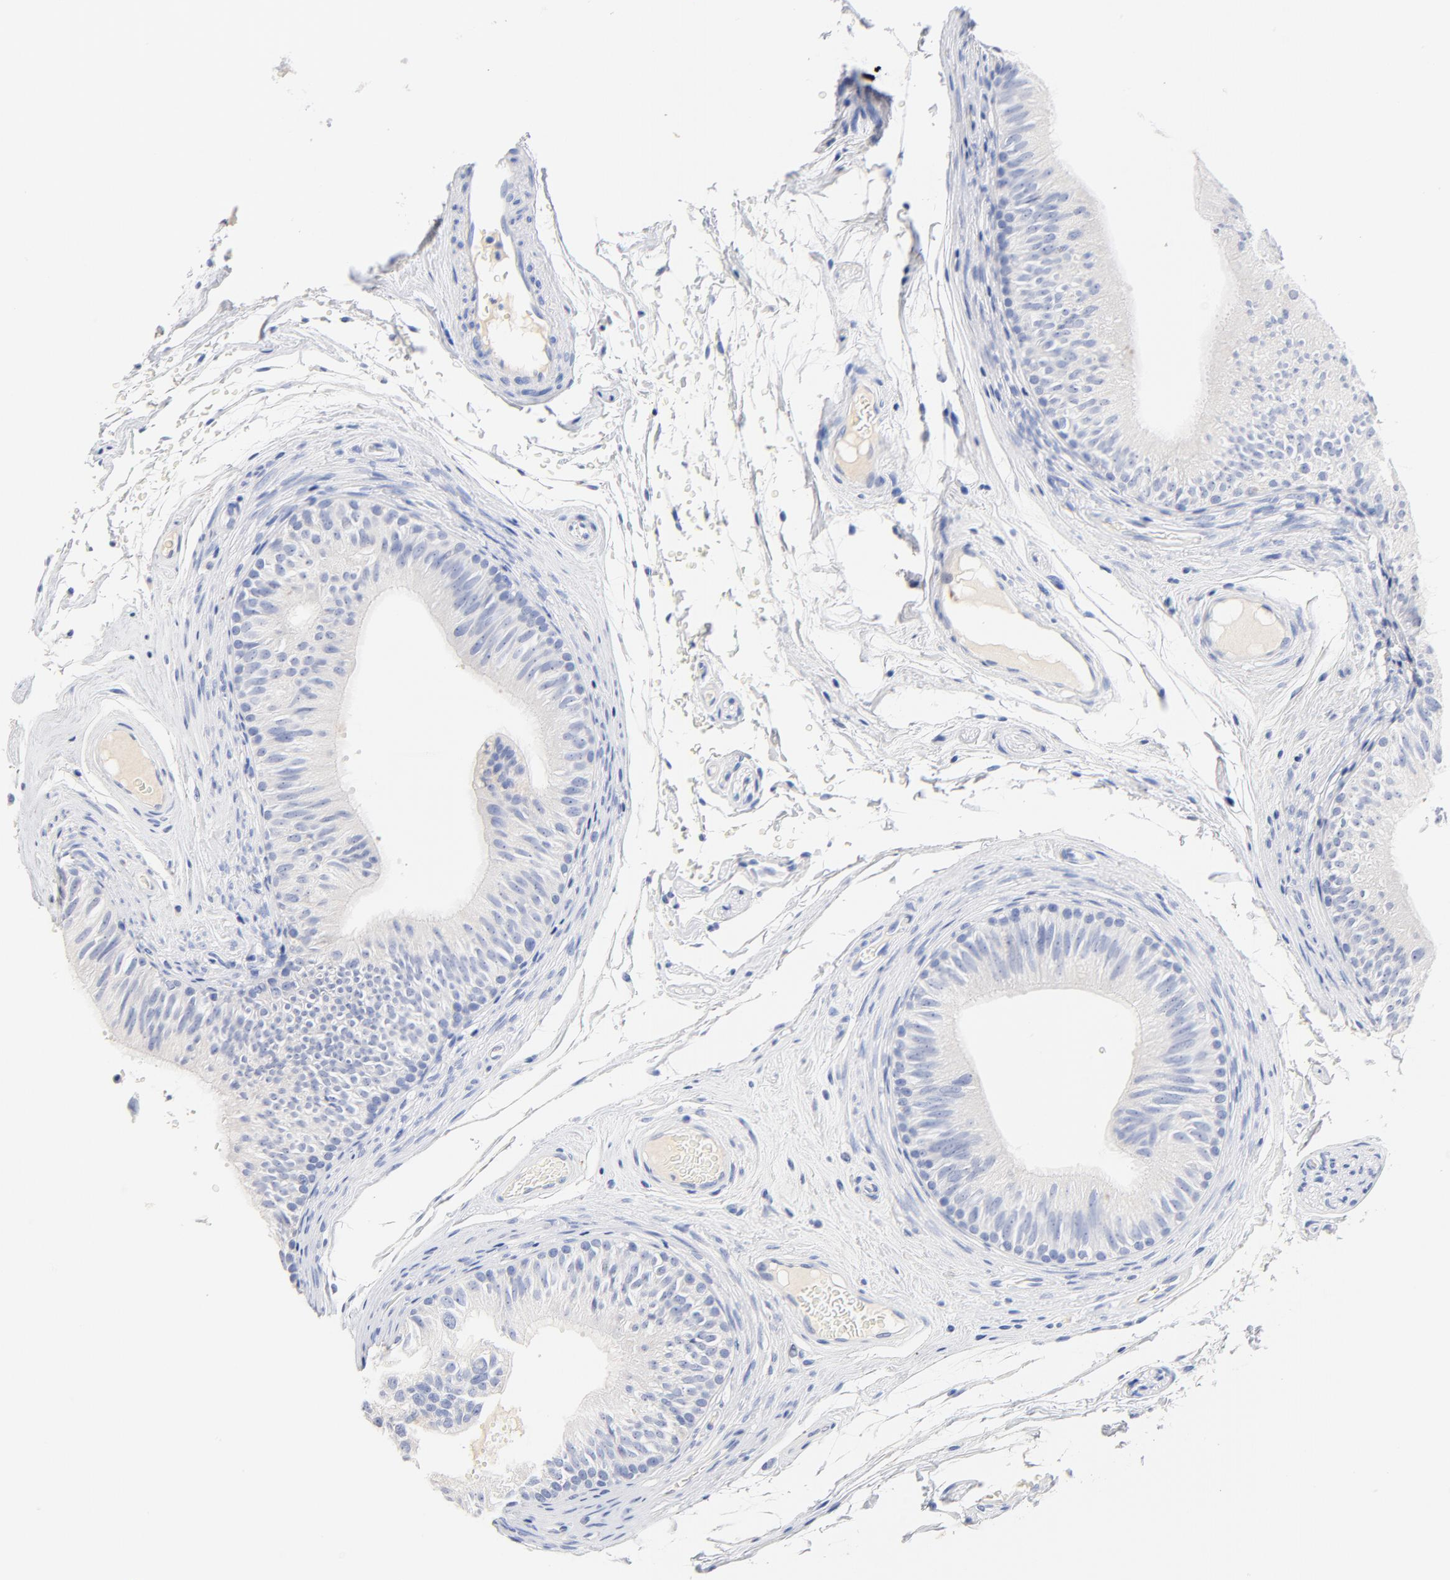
{"staining": {"intensity": "negative", "quantity": "none", "location": "none"}, "tissue": "epididymis", "cell_type": "Glandular cells", "image_type": "normal", "snomed": [{"axis": "morphology", "description": "Normal tissue, NOS"}, {"axis": "topography", "description": "Testis"}, {"axis": "topography", "description": "Epididymis"}], "caption": "This is an immunohistochemistry (IHC) photomicrograph of benign epididymis. There is no expression in glandular cells.", "gene": "CPS1", "patient": {"sex": "male", "age": 36}}